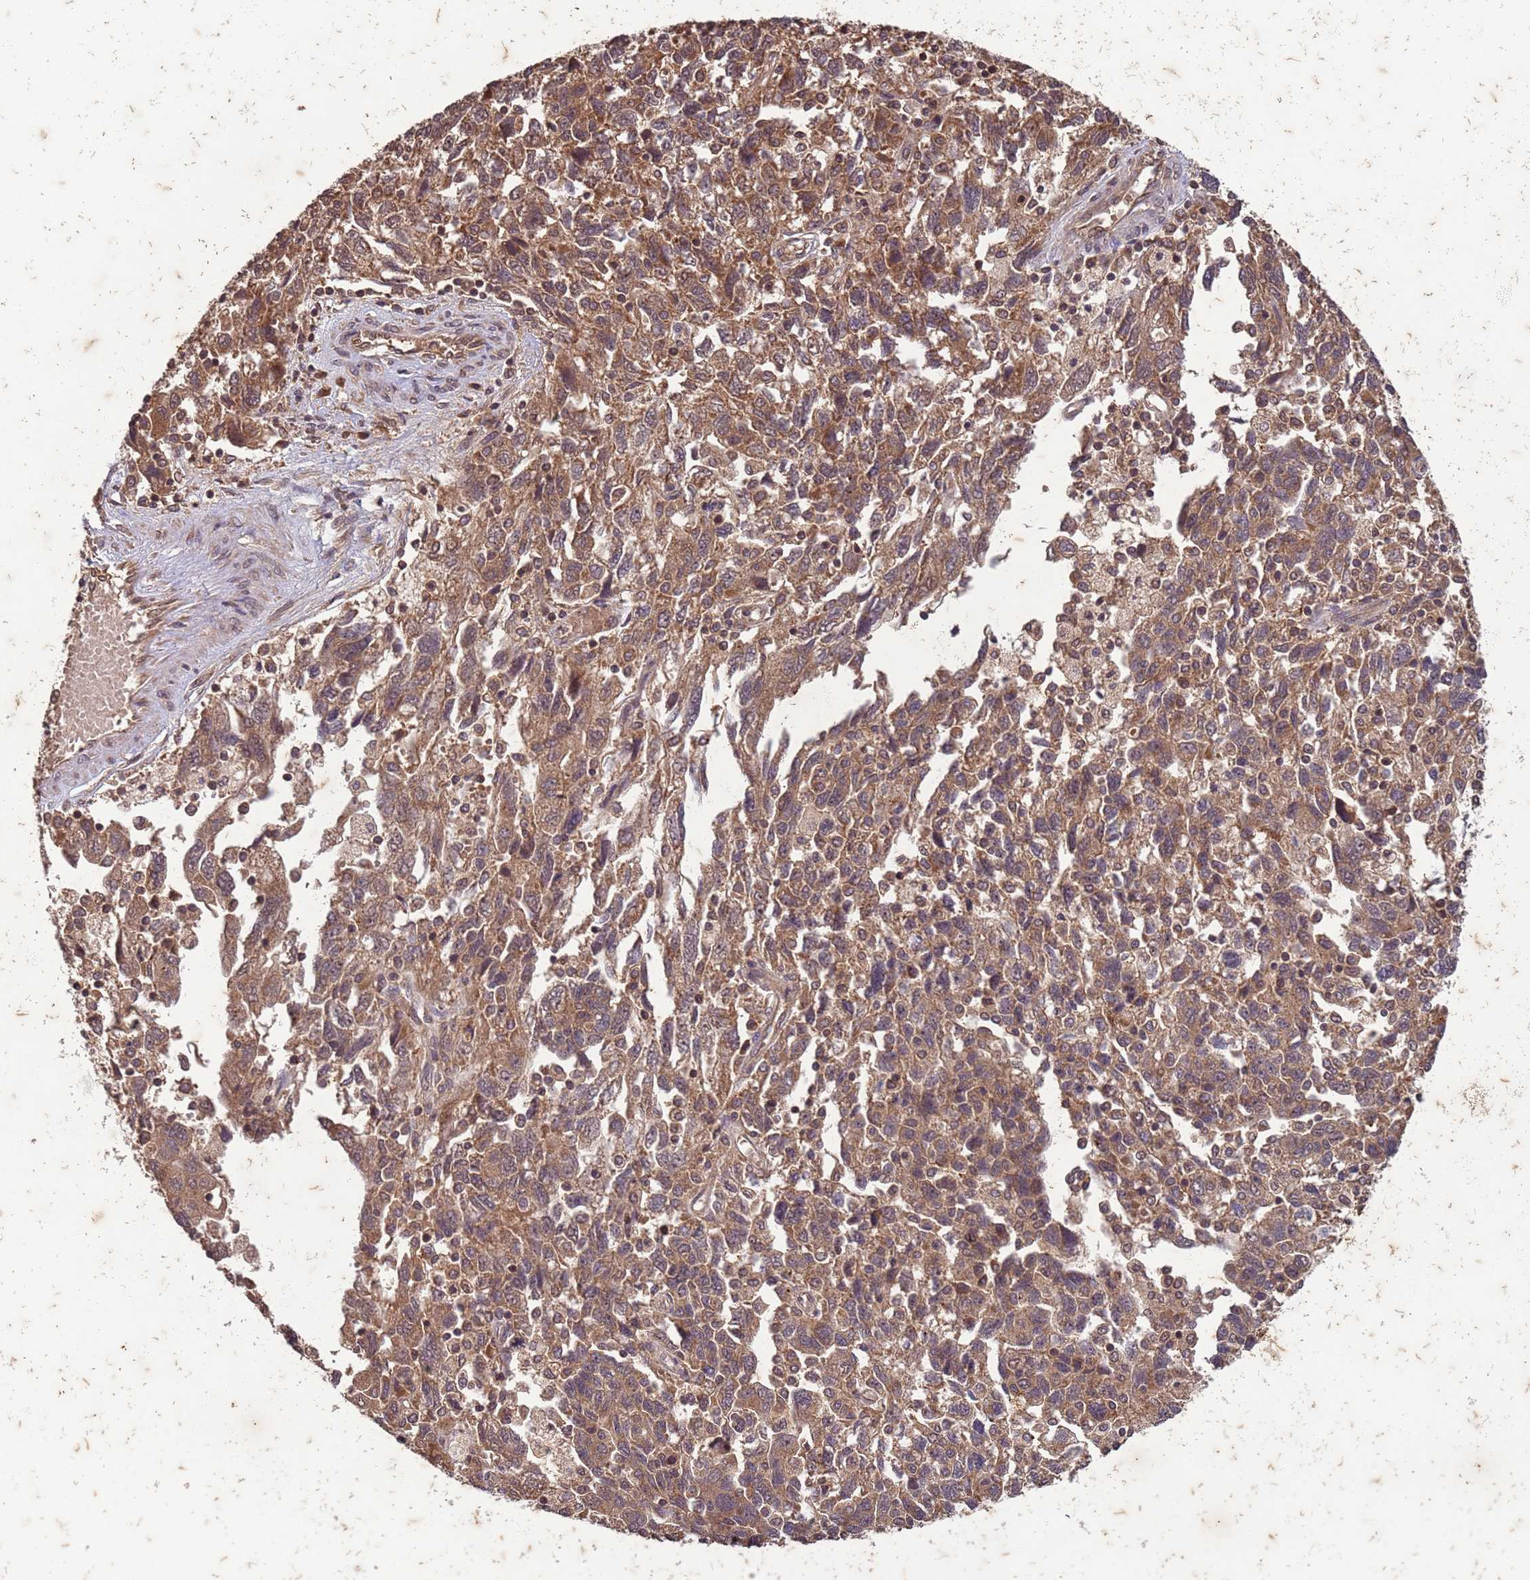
{"staining": {"intensity": "moderate", "quantity": ">75%", "location": "cytoplasmic/membranous"}, "tissue": "ovarian cancer", "cell_type": "Tumor cells", "image_type": "cancer", "snomed": [{"axis": "morphology", "description": "Carcinoma, NOS"}, {"axis": "morphology", "description": "Cystadenocarcinoma, serous, NOS"}, {"axis": "topography", "description": "Ovary"}], "caption": "Human ovarian carcinoma stained with a protein marker shows moderate staining in tumor cells.", "gene": "ERI1", "patient": {"sex": "female", "age": 69}}